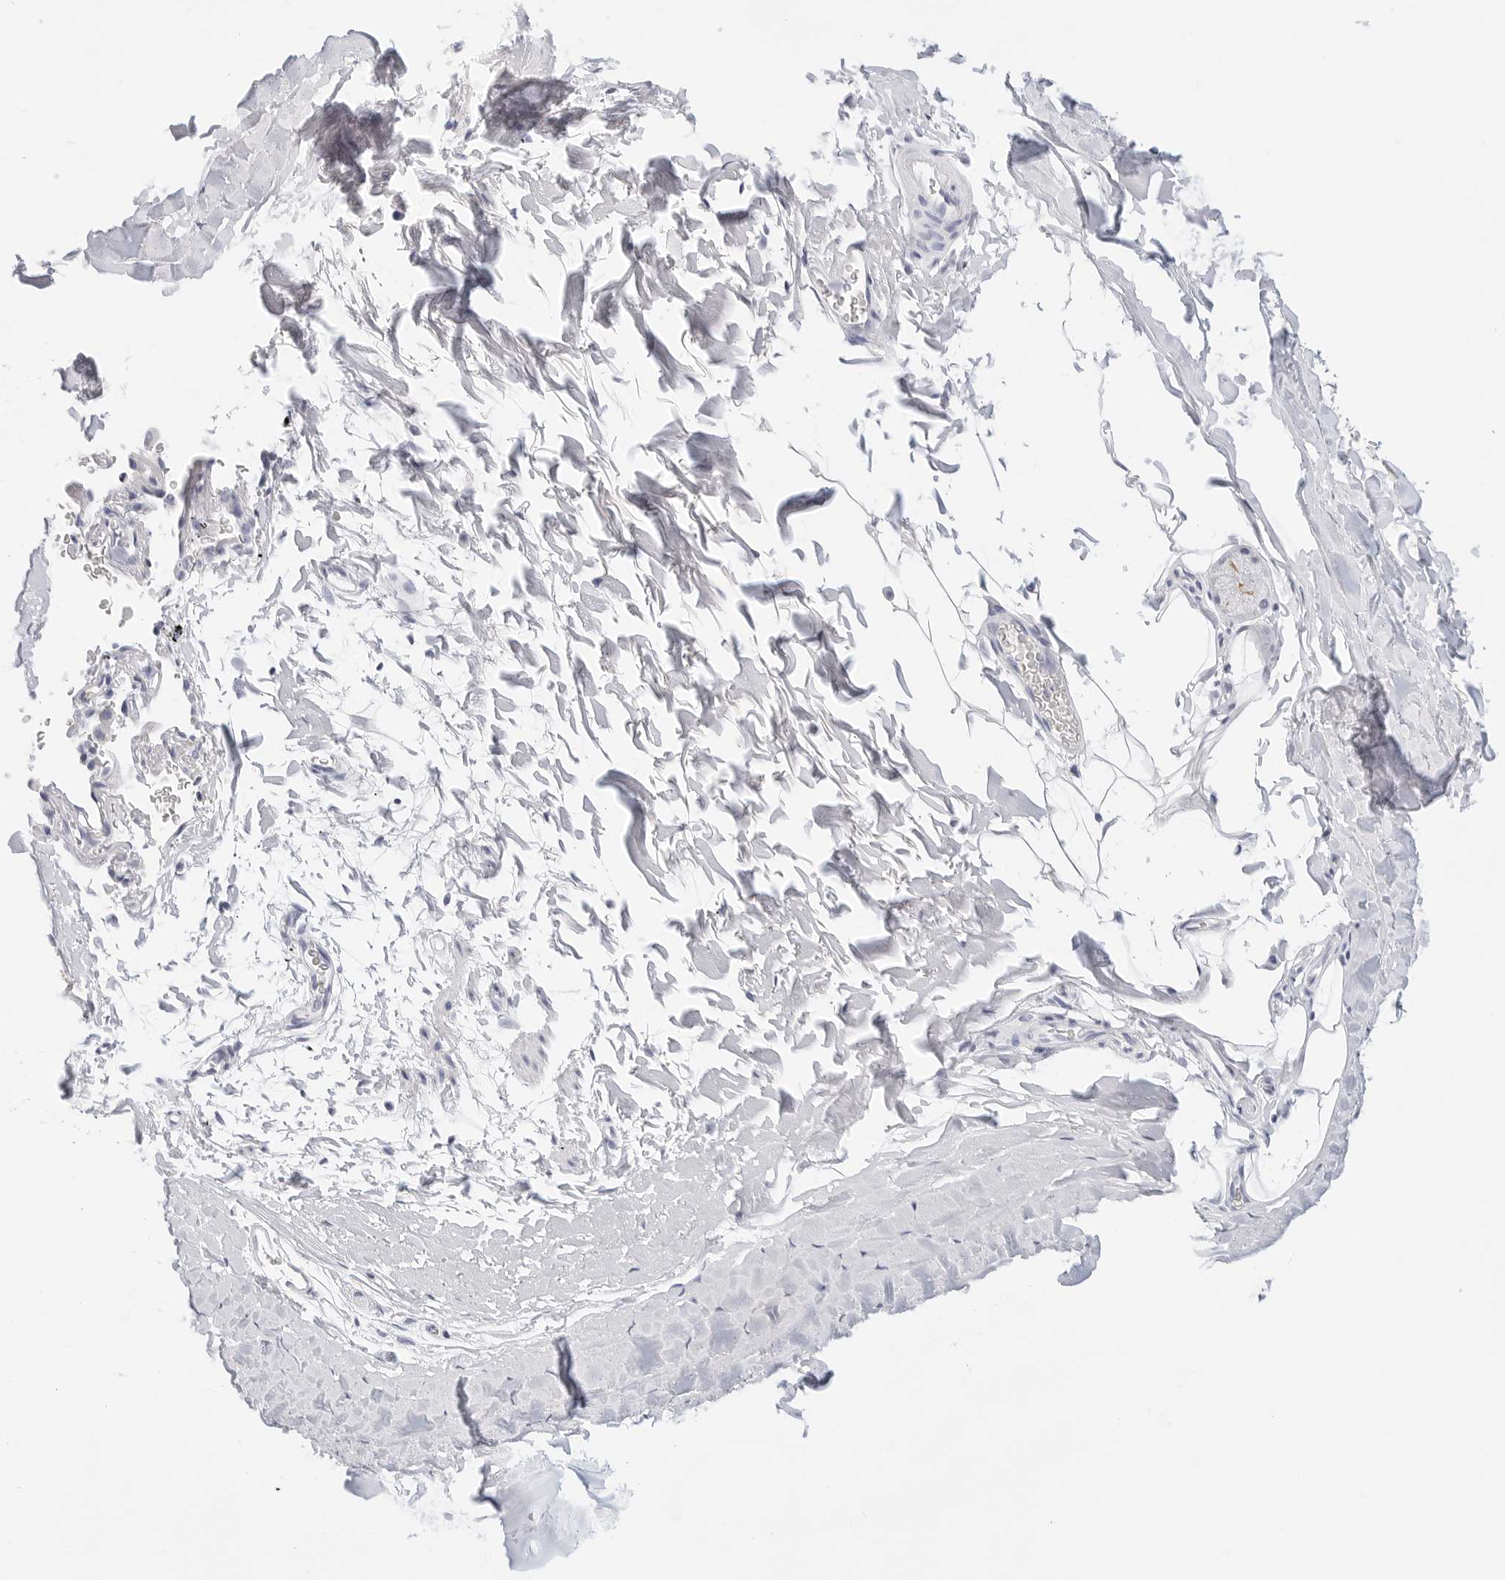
{"staining": {"intensity": "strong", "quantity": "25%-75%", "location": "cytoplasmic/membranous"}, "tissue": "bronchus", "cell_type": "Respiratory epithelial cells", "image_type": "normal", "snomed": [{"axis": "morphology", "description": "Normal tissue, NOS"}, {"axis": "topography", "description": "Cartilage tissue"}, {"axis": "topography", "description": "Bronchus"}, {"axis": "topography", "description": "Lung"}], "caption": "Strong cytoplasmic/membranous positivity is present in about 25%-75% of respiratory epithelial cells in benign bronchus.", "gene": "SLC9A3R1", "patient": {"sex": "male", "age": 64}}